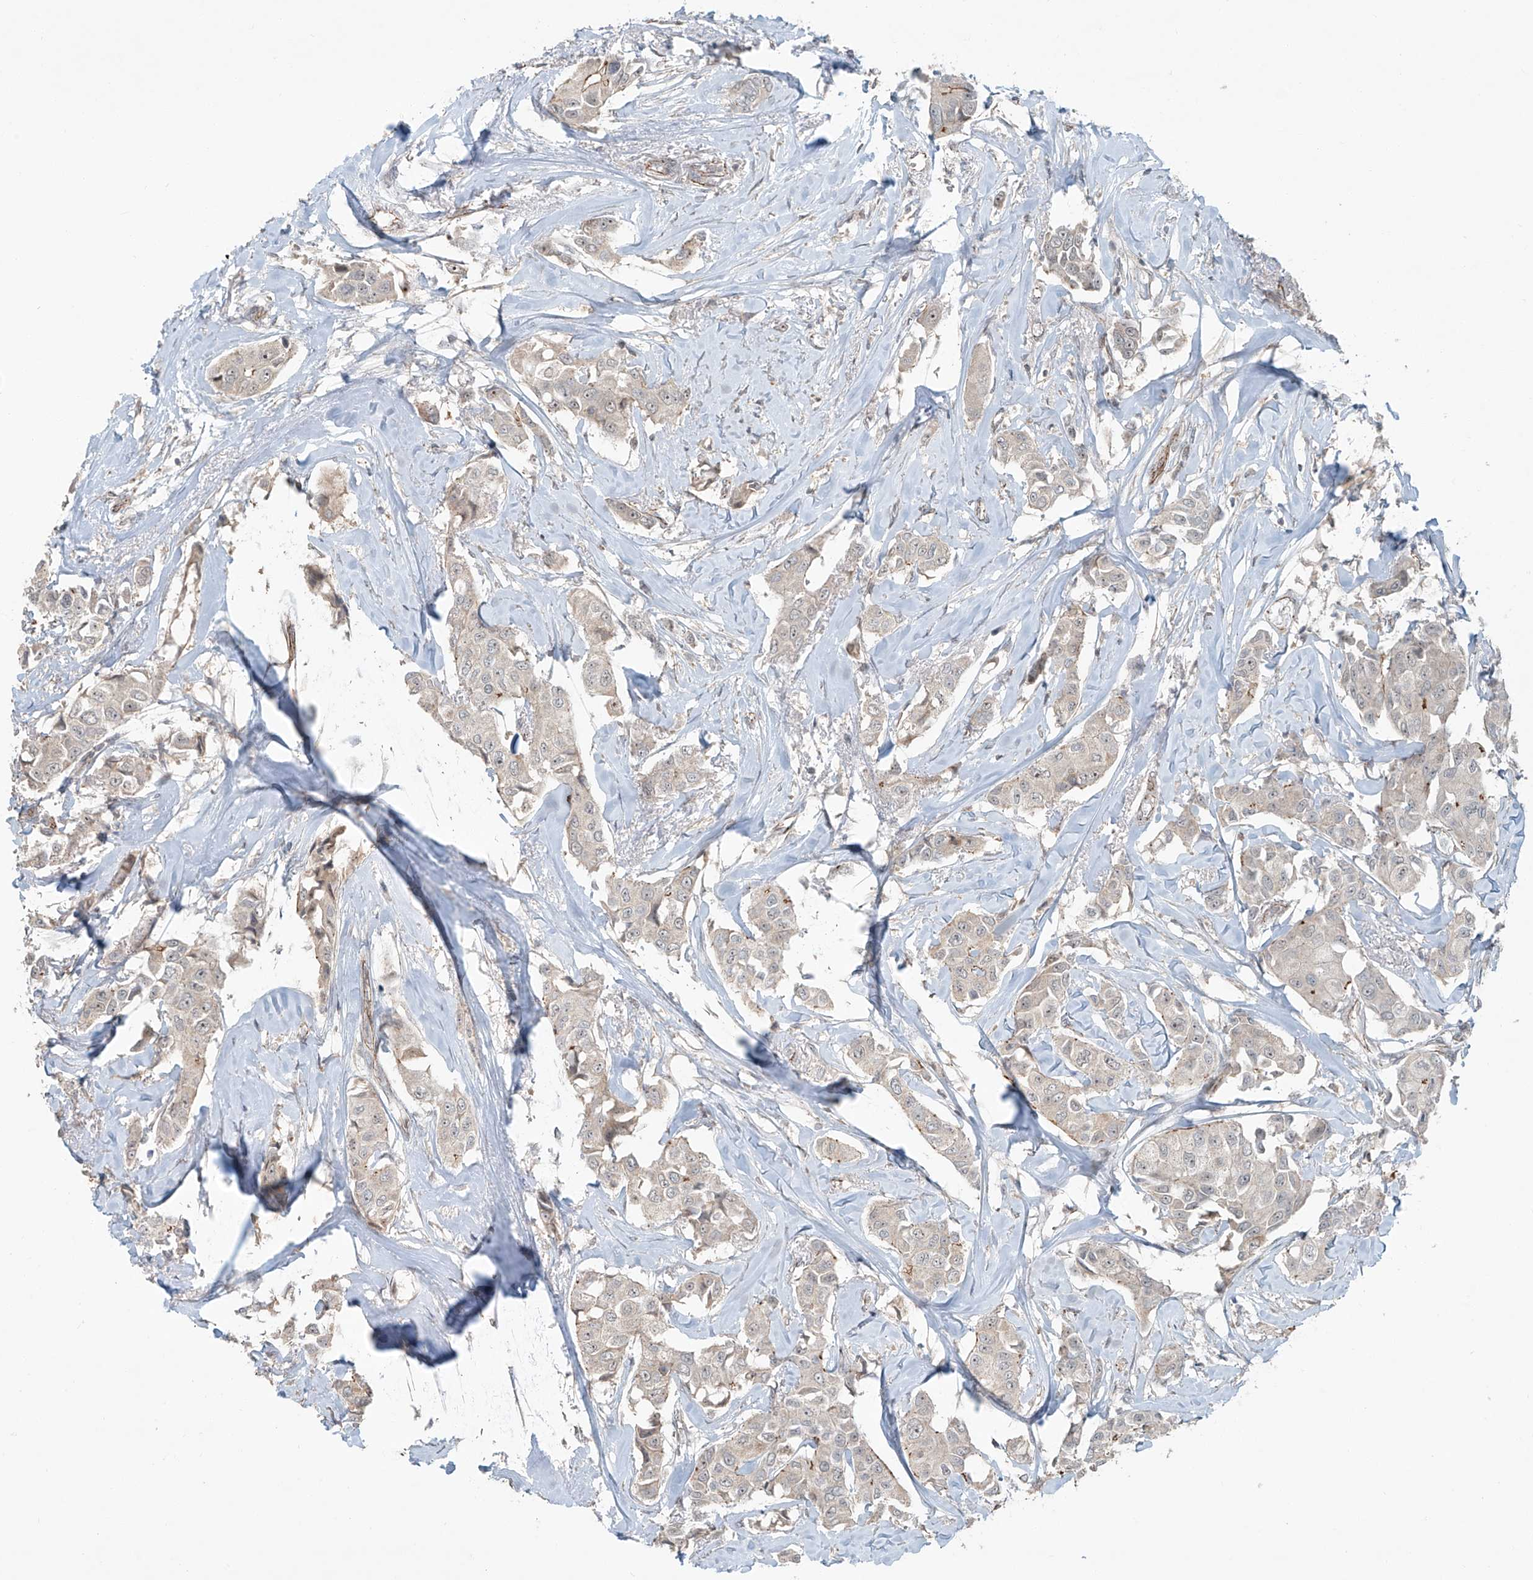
{"staining": {"intensity": "moderate", "quantity": "<25%", "location": "cytoplasmic/membranous"}, "tissue": "breast cancer", "cell_type": "Tumor cells", "image_type": "cancer", "snomed": [{"axis": "morphology", "description": "Duct carcinoma"}, {"axis": "topography", "description": "Breast"}], "caption": "Protein analysis of breast intraductal carcinoma tissue displays moderate cytoplasmic/membranous positivity in approximately <25% of tumor cells. The staining was performed using DAB, with brown indicating positive protein expression. Nuclei are stained blue with hematoxylin.", "gene": "ZNF16", "patient": {"sex": "female", "age": 80}}